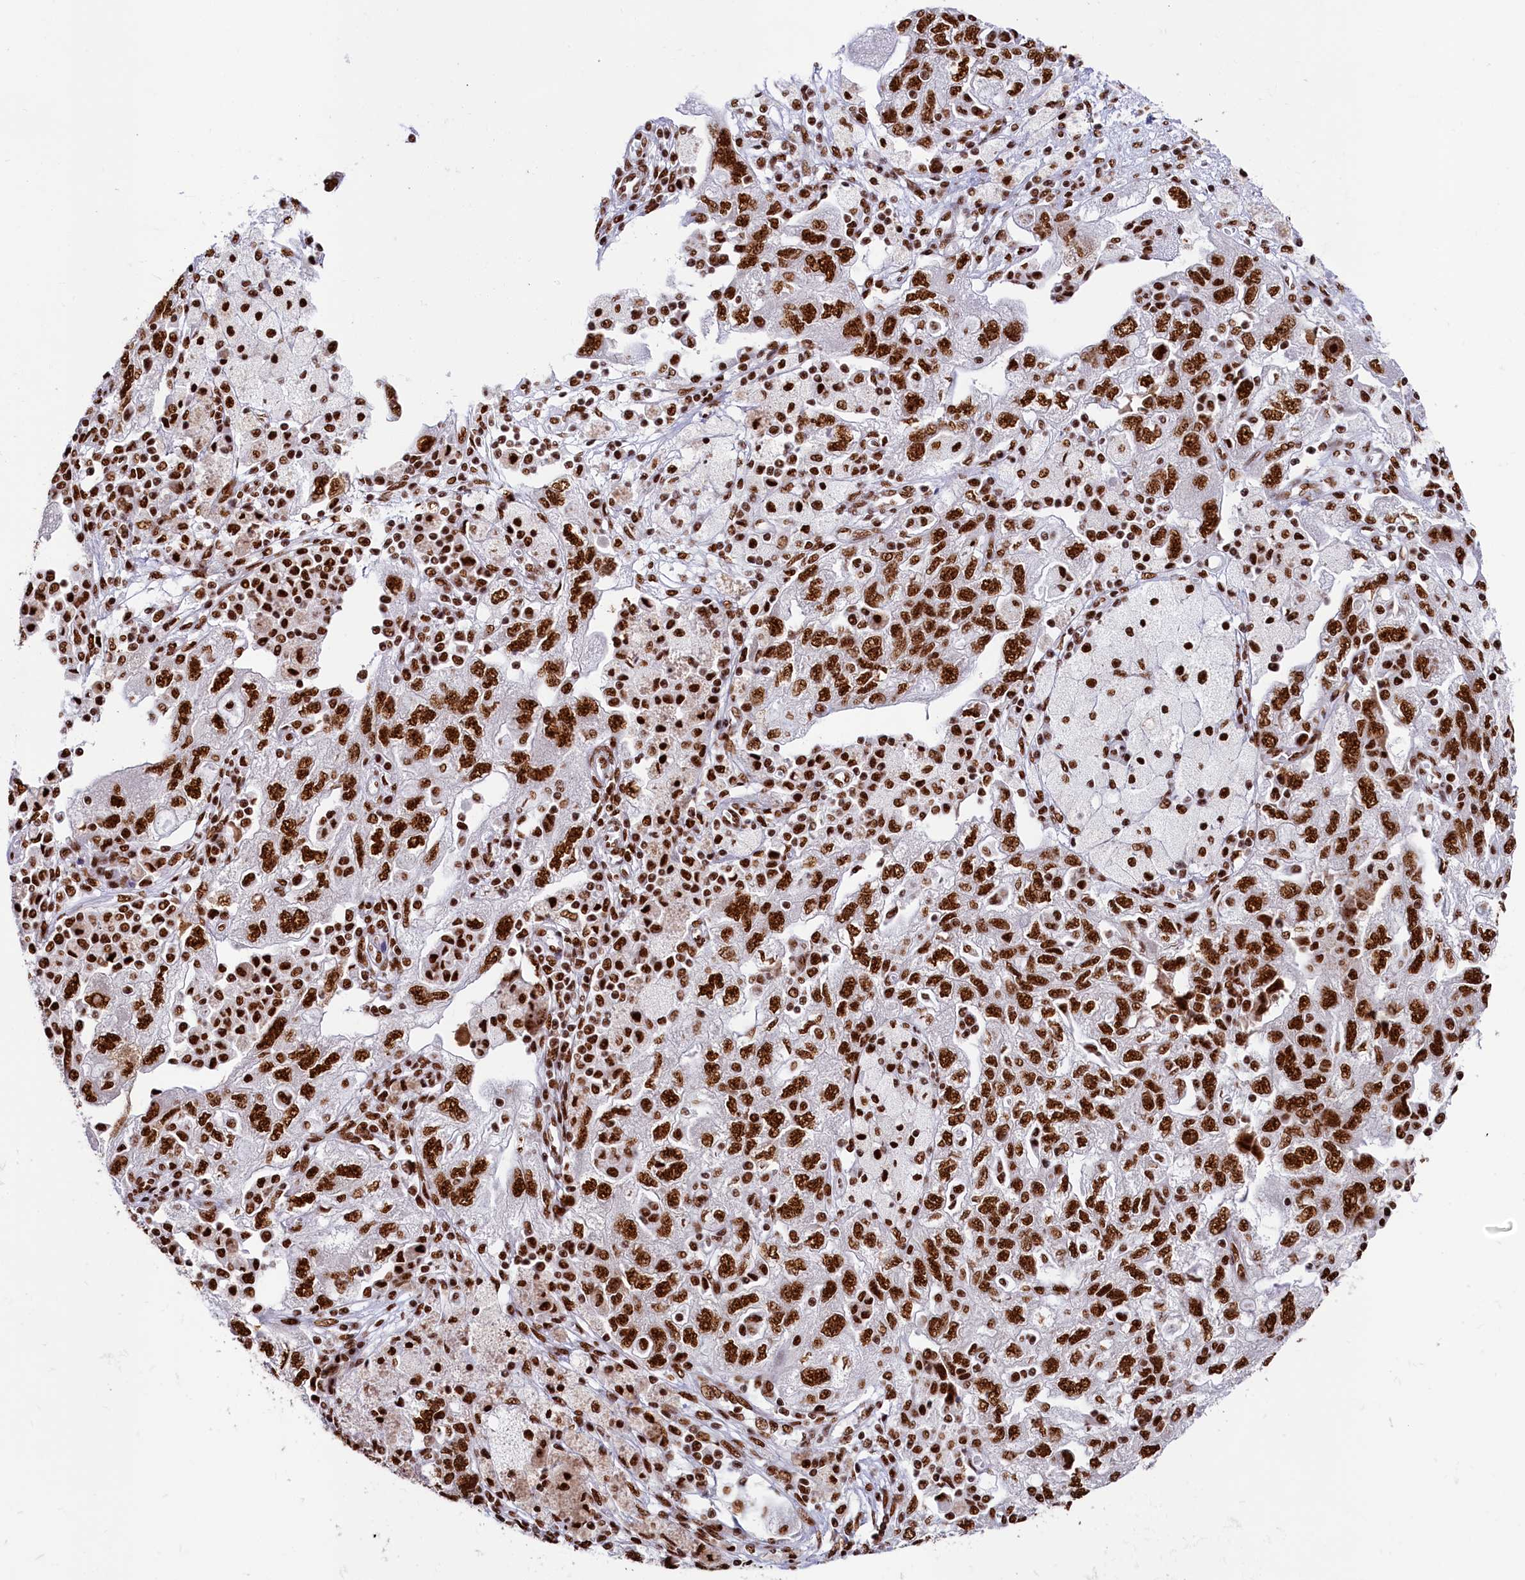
{"staining": {"intensity": "strong", "quantity": ">75%", "location": "nuclear"}, "tissue": "ovarian cancer", "cell_type": "Tumor cells", "image_type": "cancer", "snomed": [{"axis": "morphology", "description": "Carcinoma, NOS"}, {"axis": "morphology", "description": "Cystadenocarcinoma, serous, NOS"}, {"axis": "topography", "description": "Ovary"}], "caption": "This photomicrograph shows immunohistochemistry staining of ovarian cancer (carcinoma), with high strong nuclear positivity in about >75% of tumor cells.", "gene": "SNRNP70", "patient": {"sex": "female", "age": 69}}